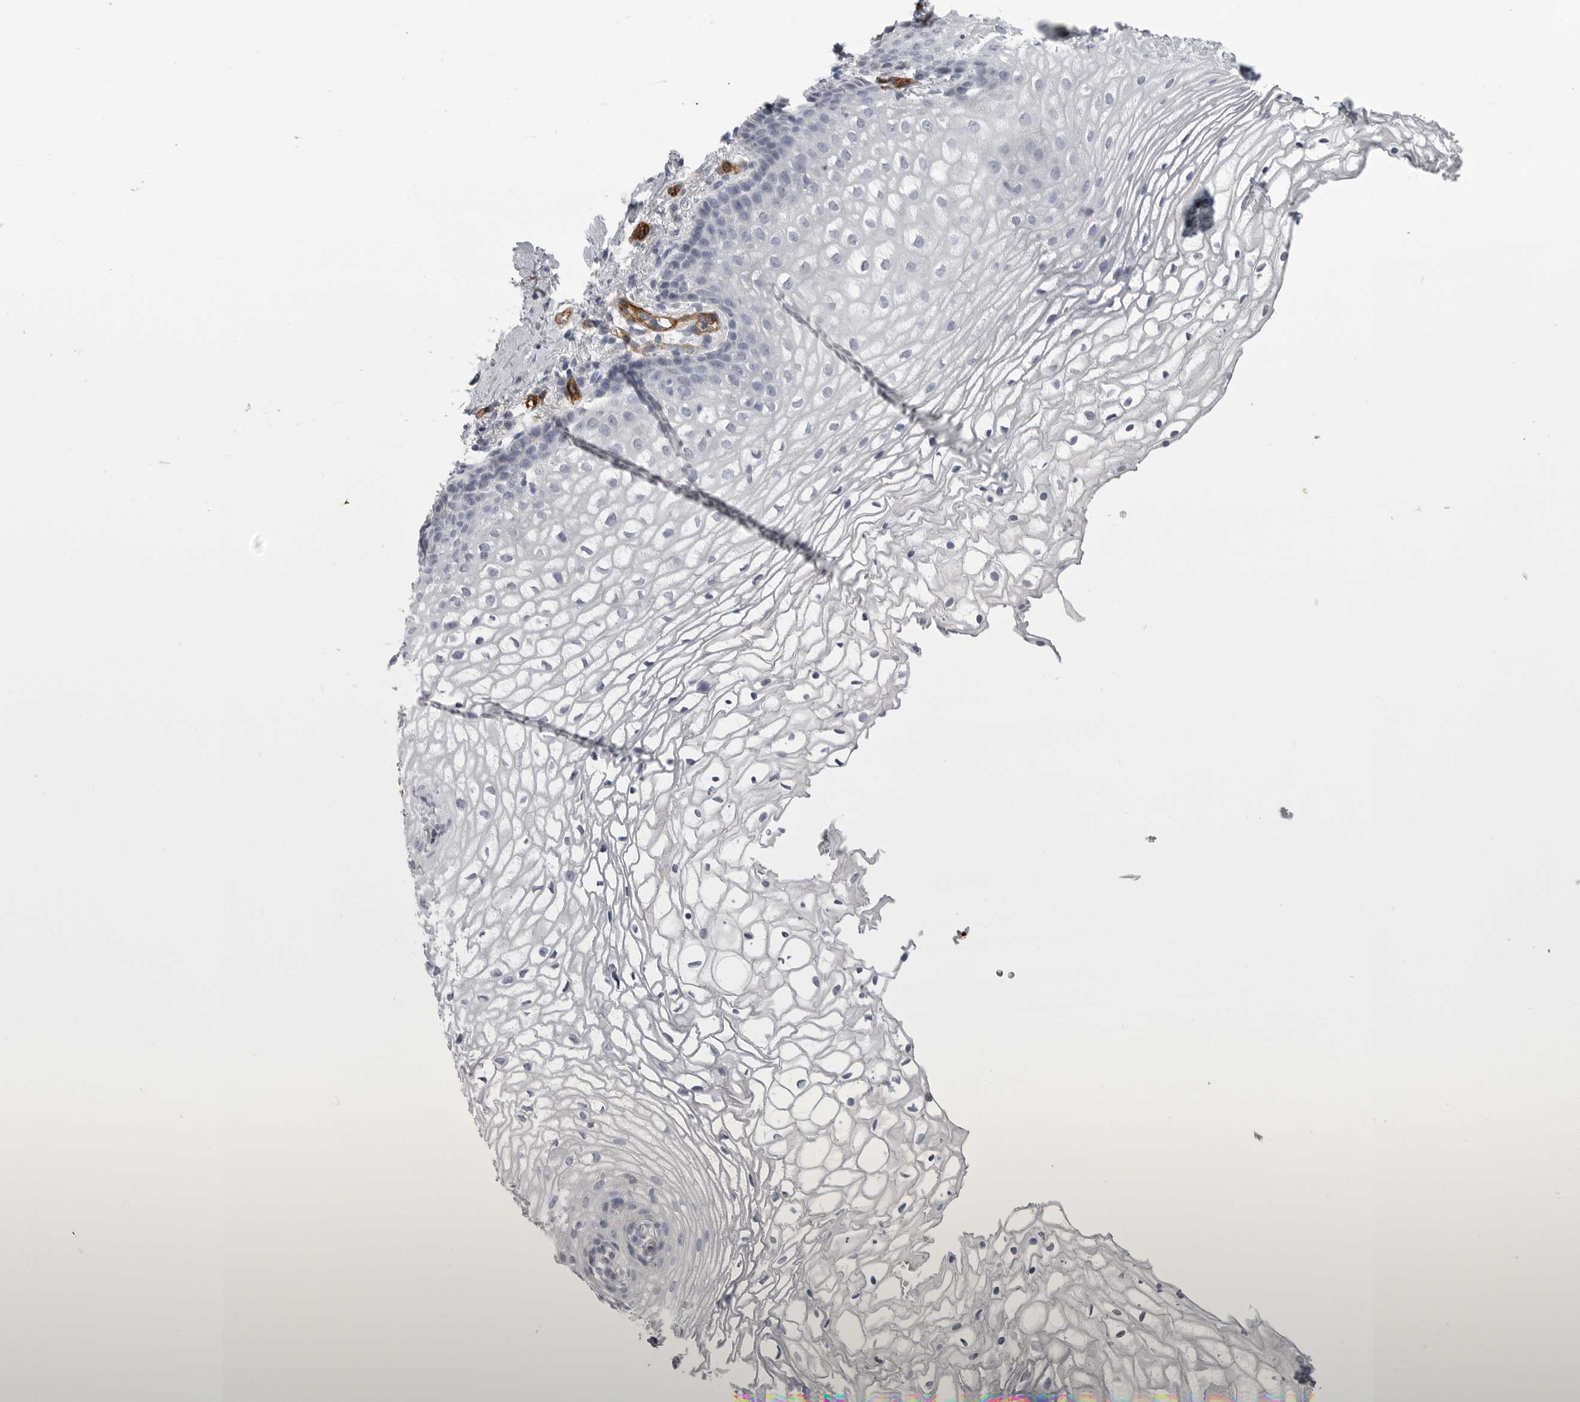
{"staining": {"intensity": "negative", "quantity": "none", "location": "none"}, "tissue": "vagina", "cell_type": "Squamous epithelial cells", "image_type": "normal", "snomed": [{"axis": "morphology", "description": "Normal tissue, NOS"}, {"axis": "topography", "description": "Vagina"}], "caption": "High power microscopy histopathology image of an immunohistochemistry (IHC) image of unremarkable vagina, revealing no significant expression in squamous epithelial cells. (DAB (3,3'-diaminobenzidine) immunohistochemistry with hematoxylin counter stain).", "gene": "AOC3", "patient": {"sex": "female", "age": 60}}